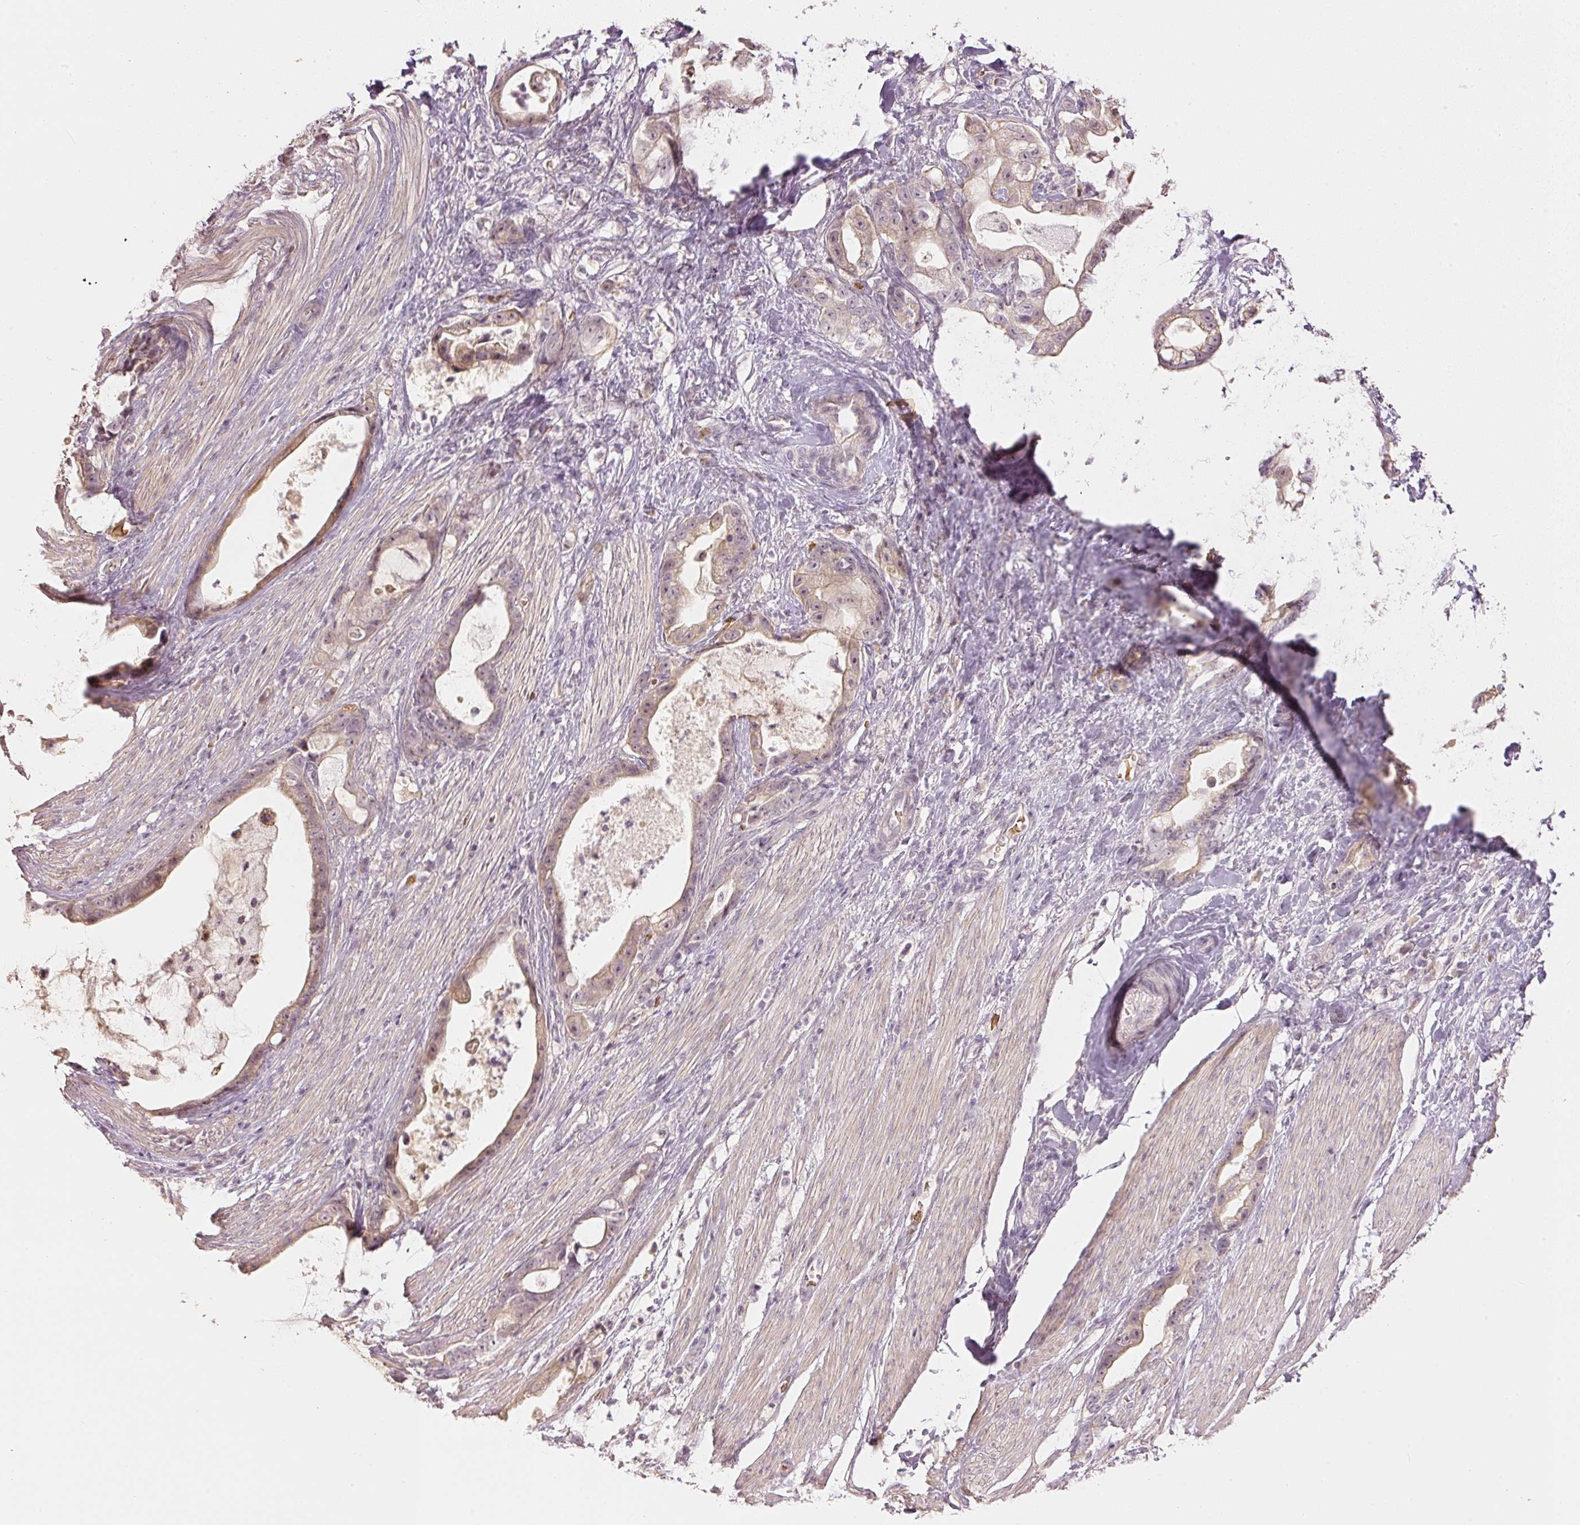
{"staining": {"intensity": "weak", "quantity": ">75%", "location": "cytoplasmic/membranous,nuclear"}, "tissue": "stomach cancer", "cell_type": "Tumor cells", "image_type": "cancer", "snomed": [{"axis": "morphology", "description": "Adenocarcinoma, NOS"}, {"axis": "topography", "description": "Stomach"}], "caption": "High-power microscopy captured an IHC micrograph of stomach adenocarcinoma, revealing weak cytoplasmic/membranous and nuclear expression in about >75% of tumor cells. Nuclei are stained in blue.", "gene": "GZMA", "patient": {"sex": "male", "age": 55}}